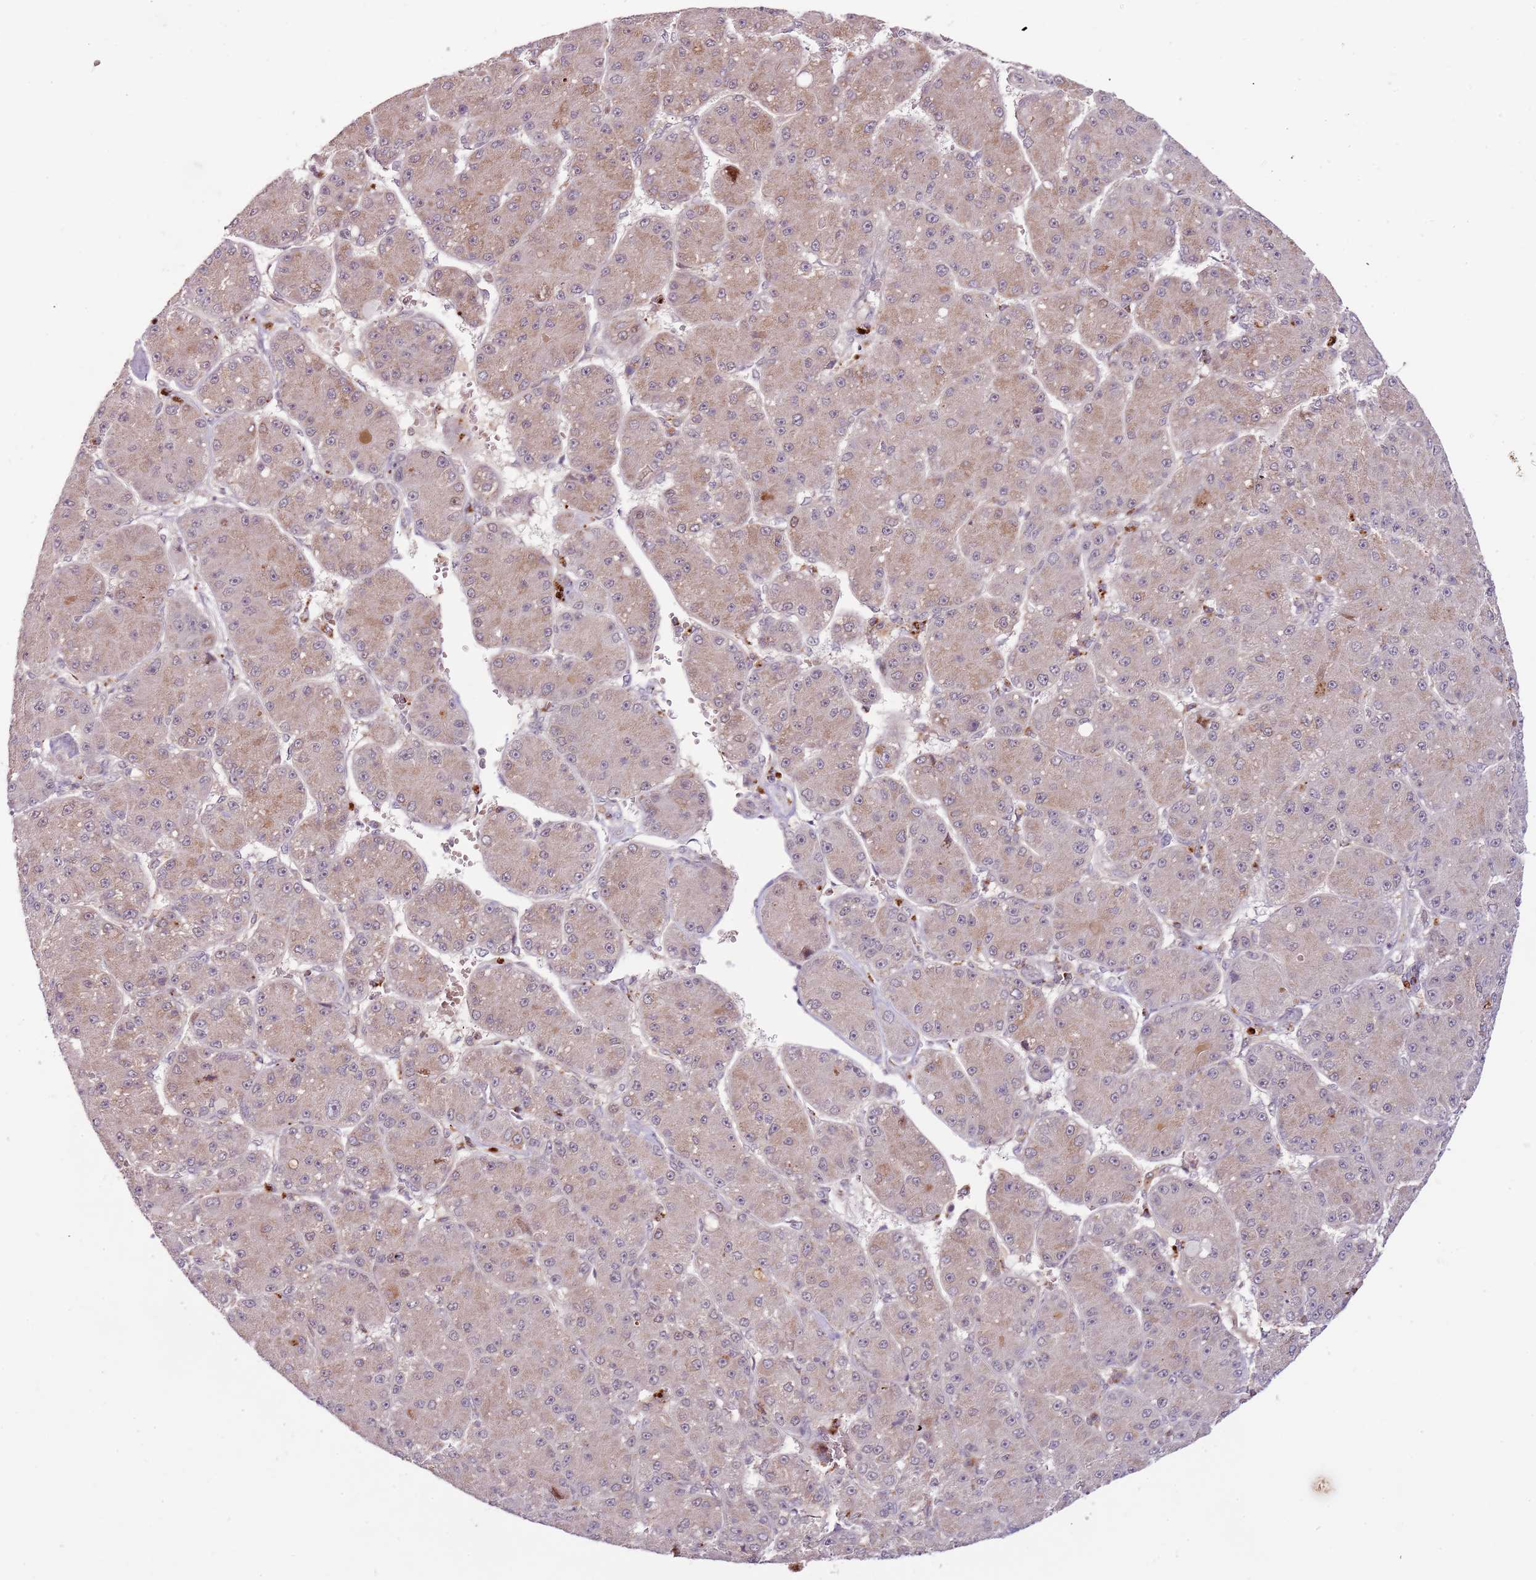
{"staining": {"intensity": "weak", "quantity": "25%-75%", "location": "cytoplasmic/membranous"}, "tissue": "liver cancer", "cell_type": "Tumor cells", "image_type": "cancer", "snomed": [{"axis": "morphology", "description": "Carcinoma, Hepatocellular, NOS"}, {"axis": "topography", "description": "Liver"}], "caption": "DAB (3,3'-diaminobenzidine) immunohistochemical staining of human liver cancer exhibits weak cytoplasmic/membranous protein positivity in approximately 25%-75% of tumor cells.", "gene": "ULK3", "patient": {"sex": "male", "age": 67}}